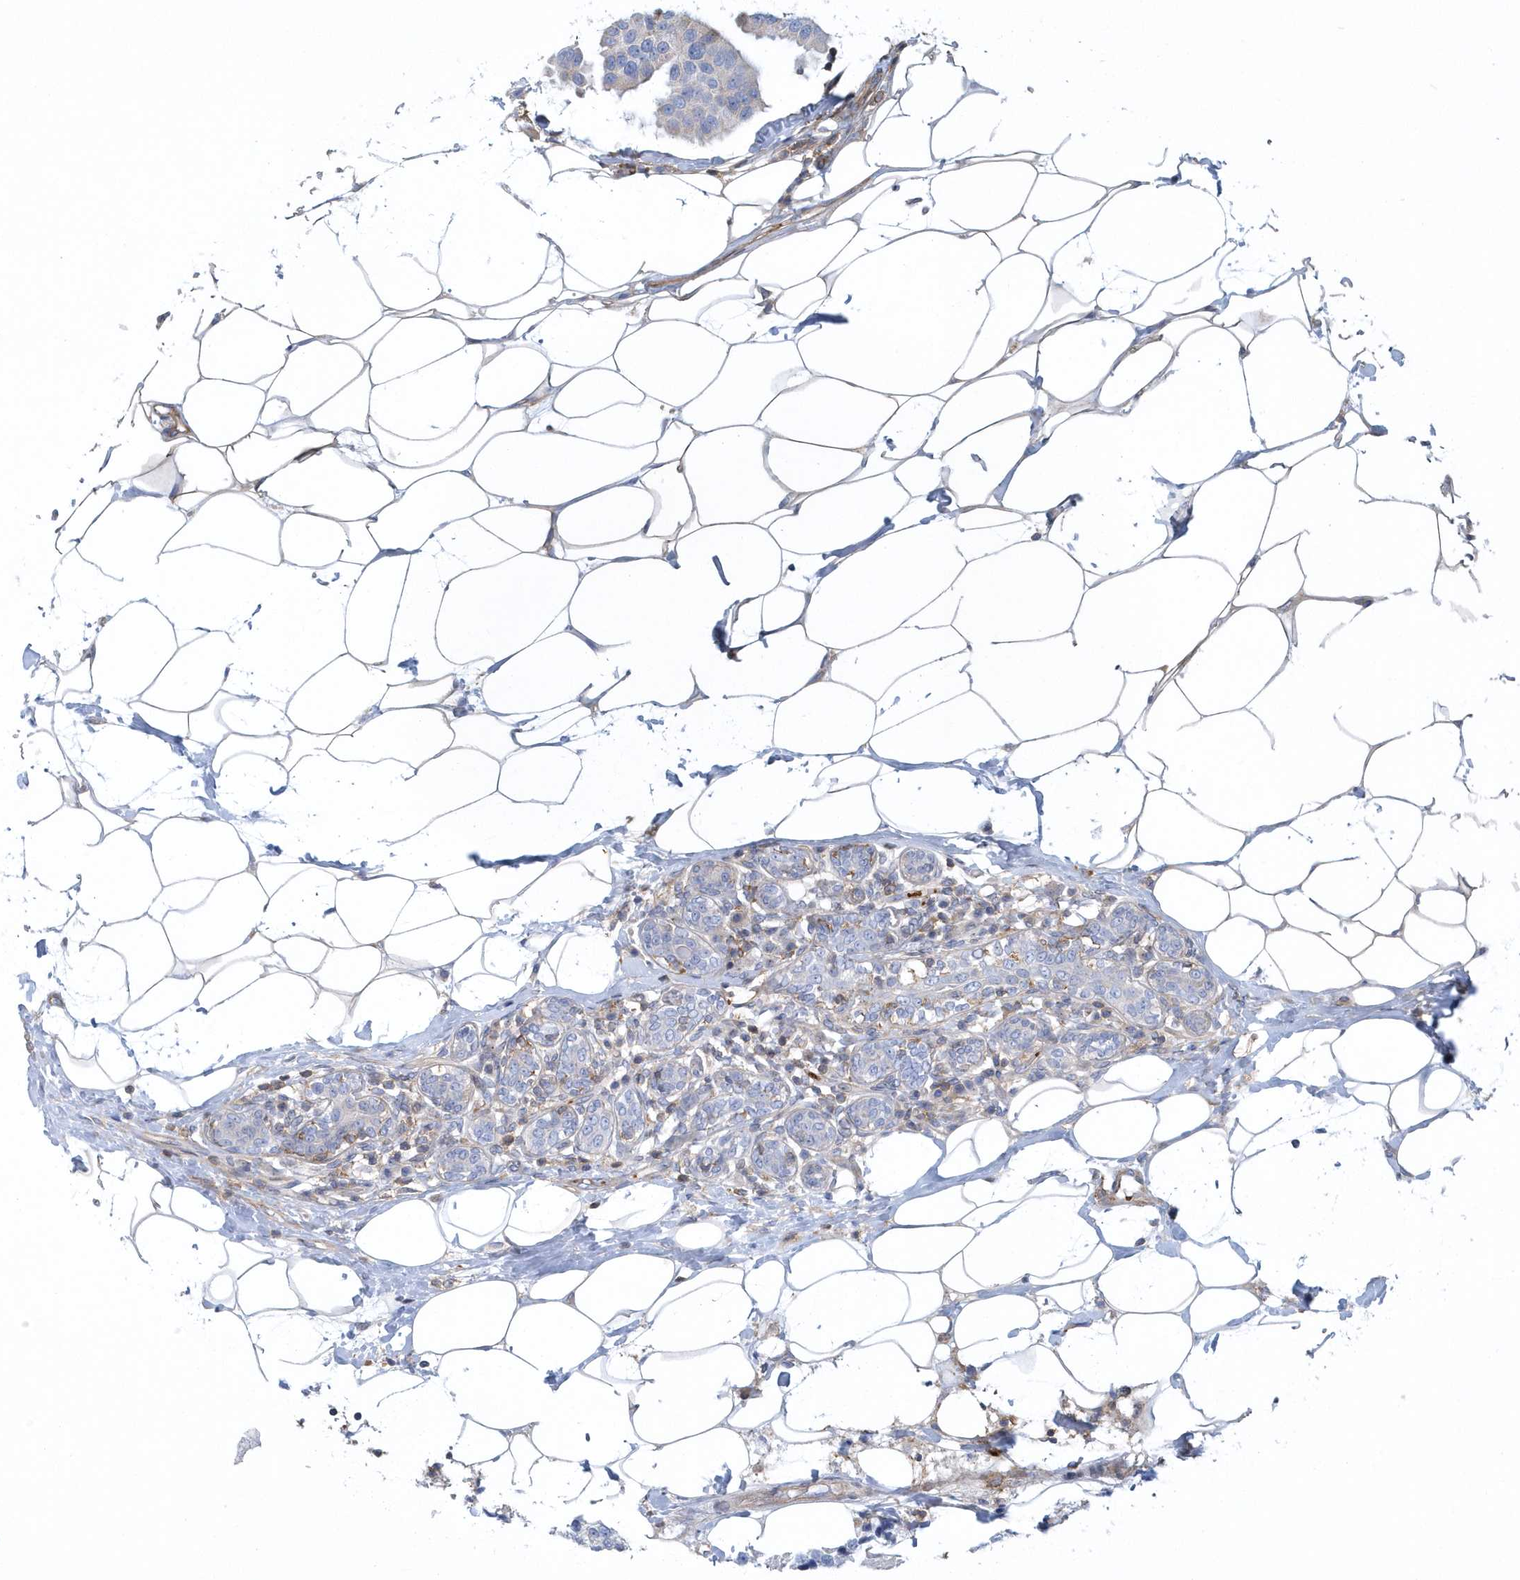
{"staining": {"intensity": "negative", "quantity": "none", "location": "none"}, "tissue": "breast cancer", "cell_type": "Tumor cells", "image_type": "cancer", "snomed": [{"axis": "morphology", "description": "Normal tissue, NOS"}, {"axis": "morphology", "description": "Duct carcinoma"}, {"axis": "topography", "description": "Breast"}], "caption": "This photomicrograph is of breast invasive ductal carcinoma stained with IHC to label a protein in brown with the nuclei are counter-stained blue. There is no positivity in tumor cells.", "gene": "ARAP2", "patient": {"sex": "female", "age": 39}}